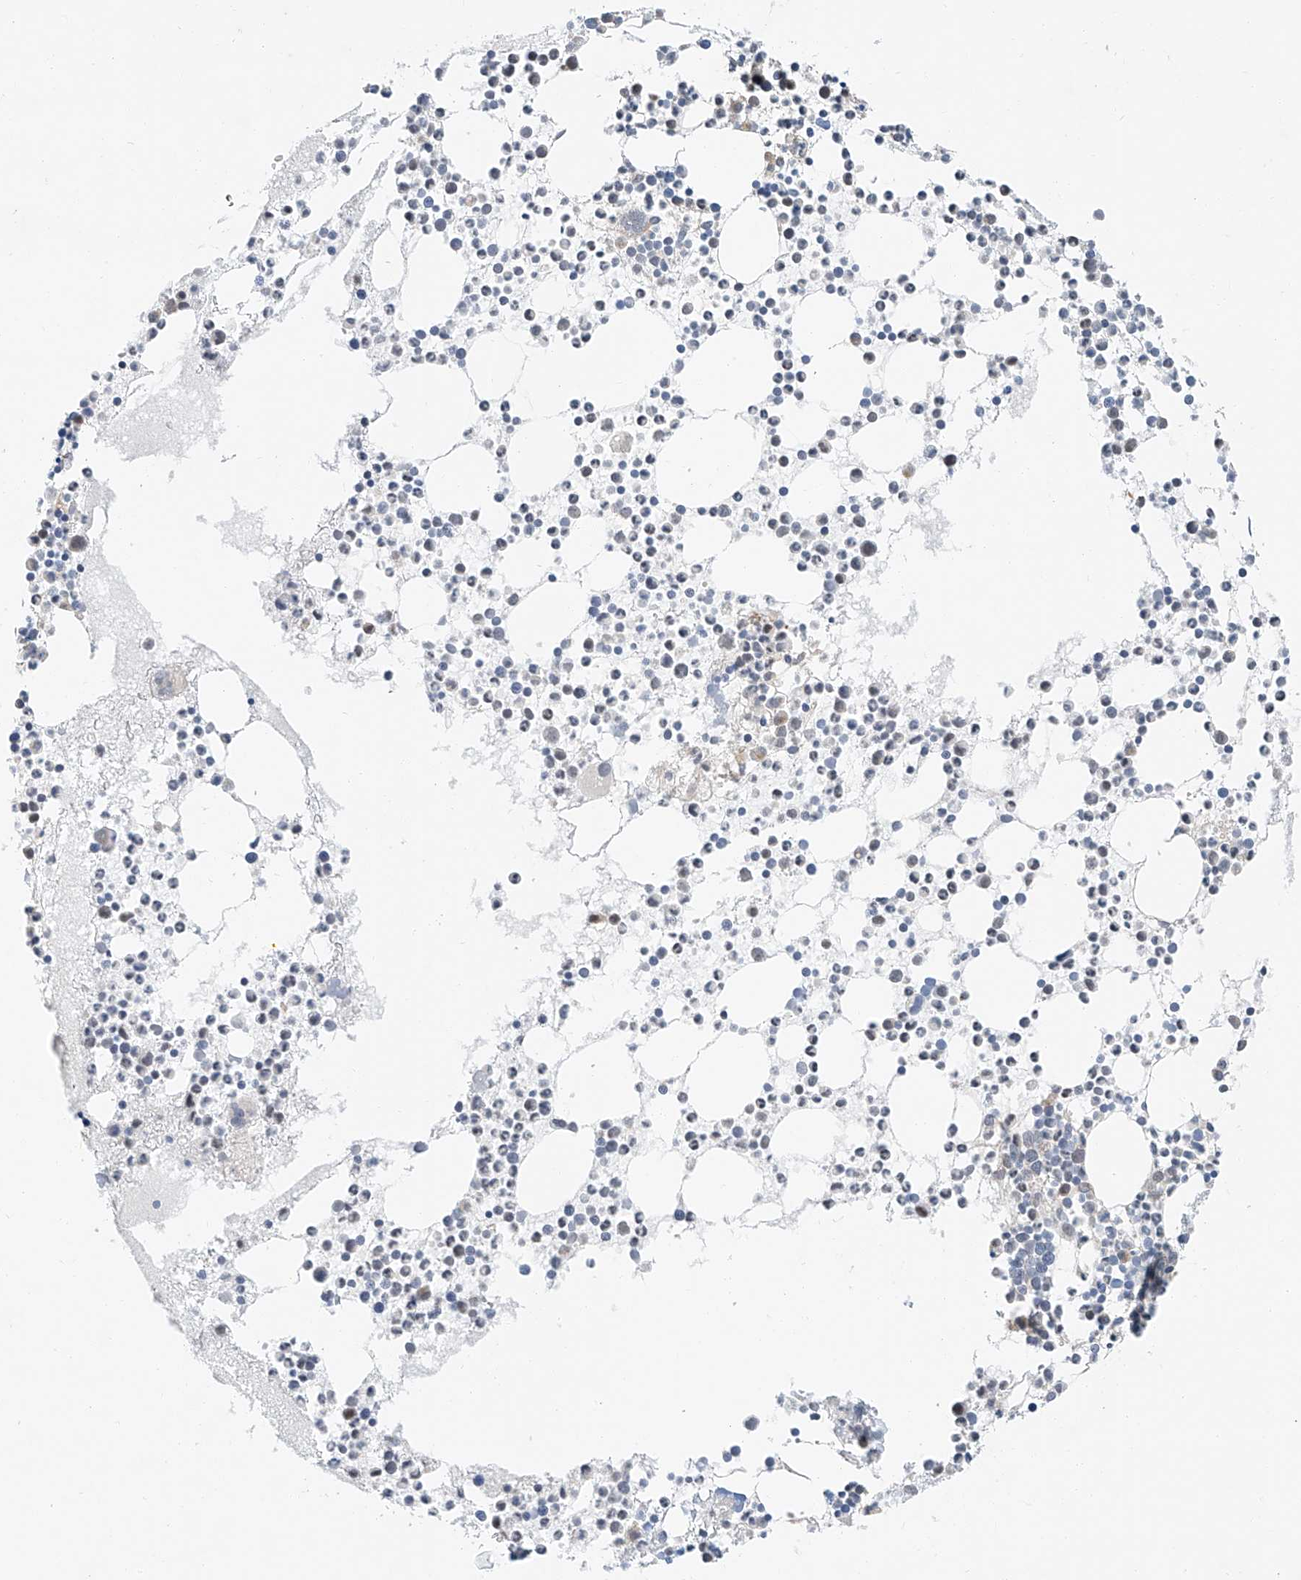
{"staining": {"intensity": "weak", "quantity": "<25%", "location": "cytoplasmic/membranous"}, "tissue": "bone marrow", "cell_type": "Hematopoietic cells", "image_type": "normal", "snomed": [{"axis": "morphology", "description": "Normal tissue, NOS"}, {"axis": "topography", "description": "Bone marrow"}], "caption": "Immunohistochemical staining of unremarkable human bone marrow demonstrates no significant staining in hematopoietic cells.", "gene": "CLDND1", "patient": {"sex": "female", "age": 78}}